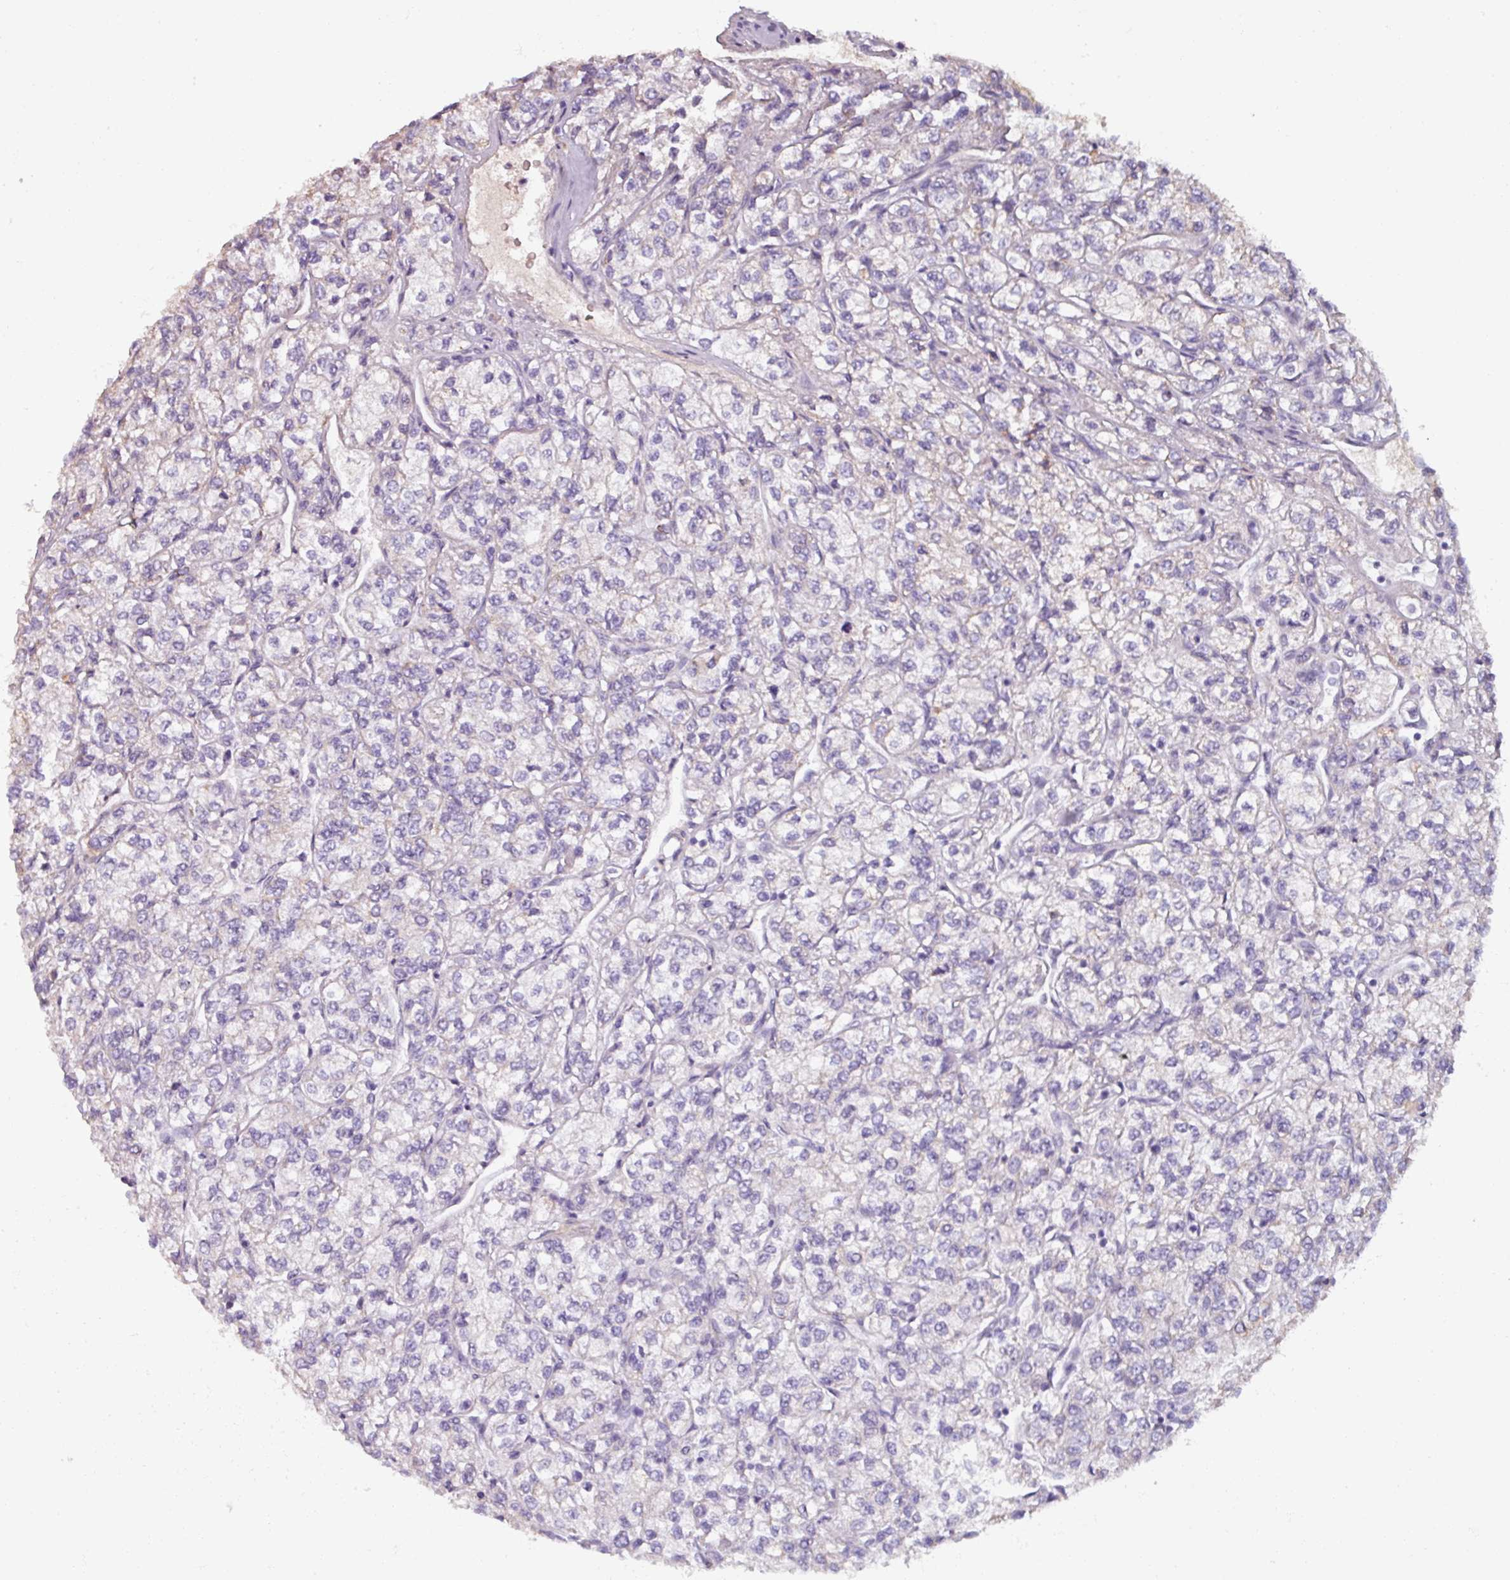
{"staining": {"intensity": "negative", "quantity": "none", "location": "none"}, "tissue": "renal cancer", "cell_type": "Tumor cells", "image_type": "cancer", "snomed": [{"axis": "morphology", "description": "Adenocarcinoma, NOS"}, {"axis": "topography", "description": "Kidney"}], "caption": "This is an IHC micrograph of renal cancer (adenocarcinoma). There is no expression in tumor cells.", "gene": "SPESP1", "patient": {"sex": "male", "age": 80}}